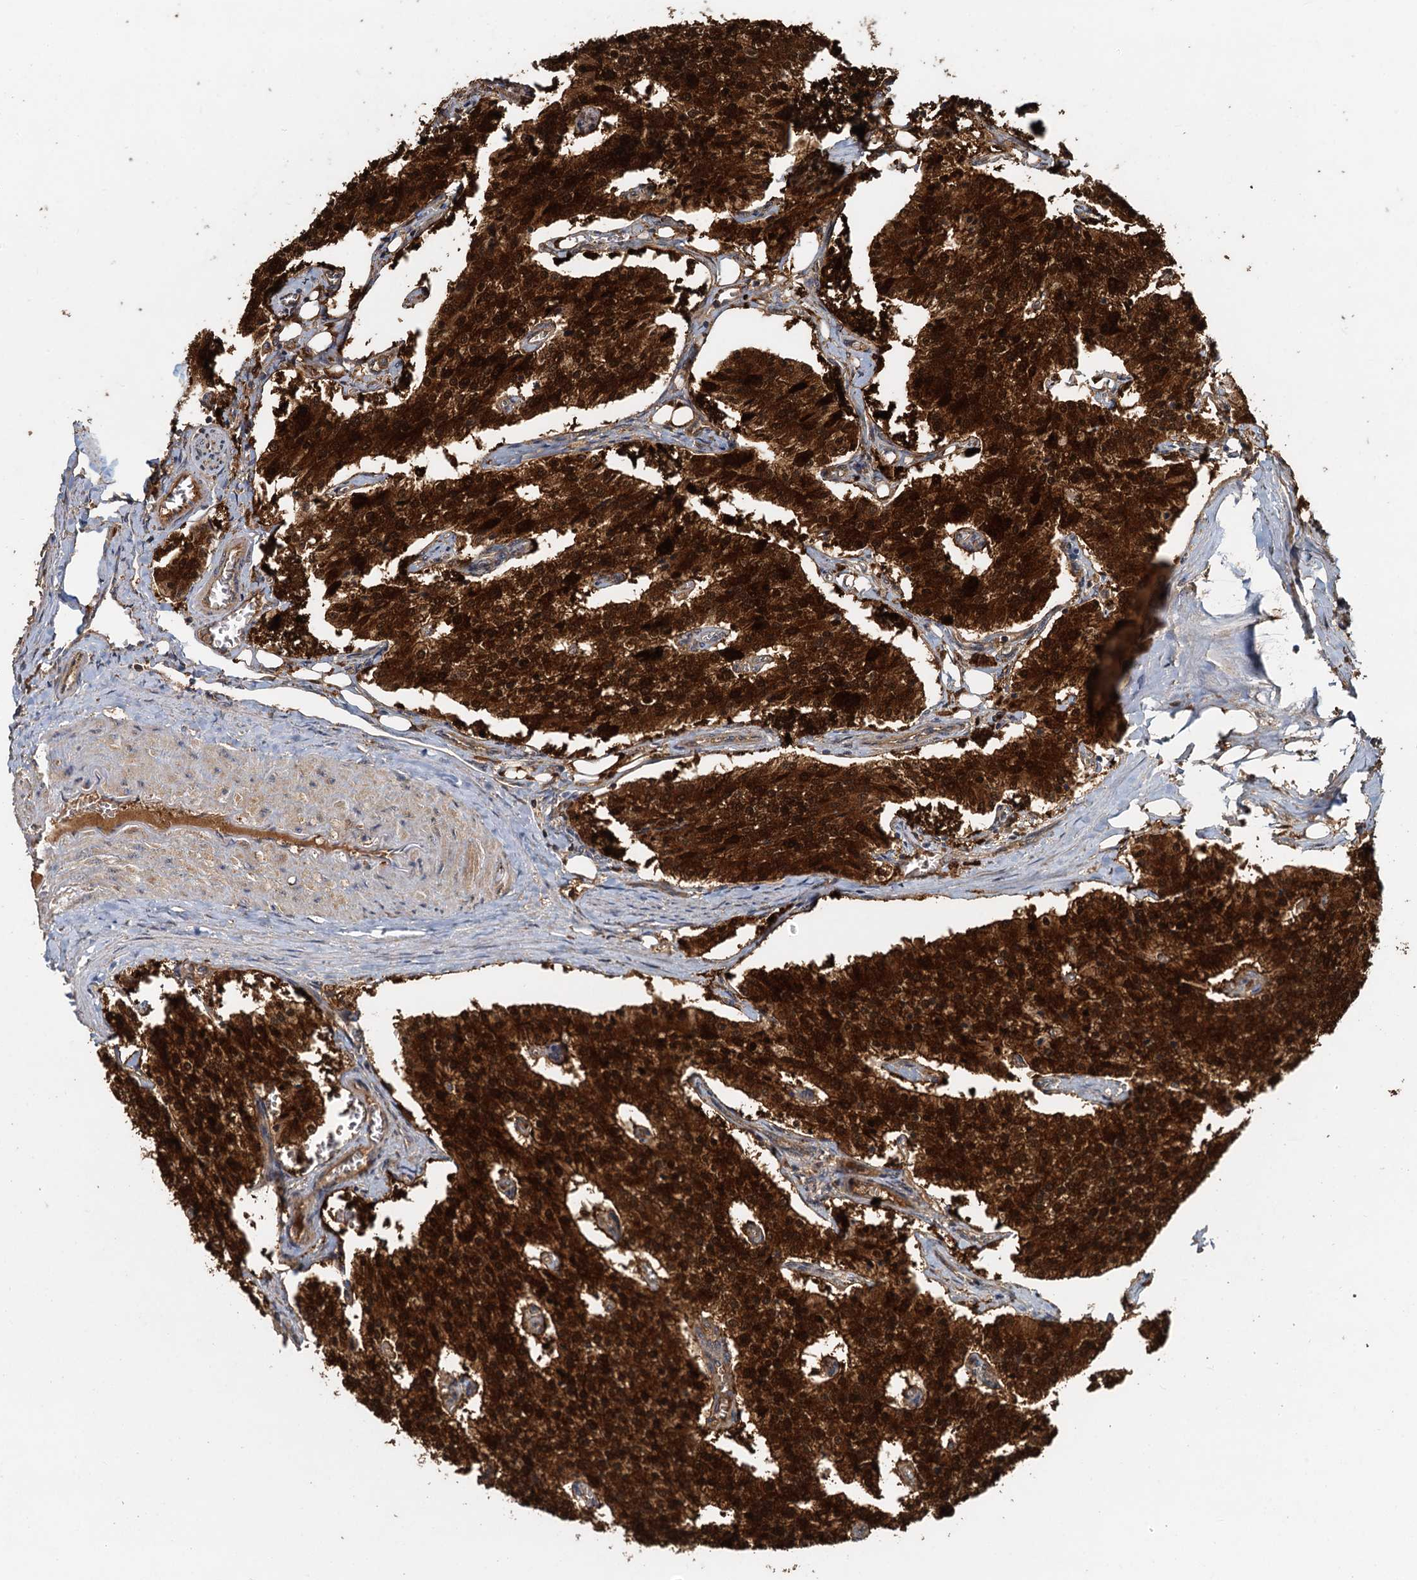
{"staining": {"intensity": "strong", "quantity": ">75%", "location": "cytoplasmic/membranous,nuclear"}, "tissue": "carcinoid", "cell_type": "Tumor cells", "image_type": "cancer", "snomed": [{"axis": "morphology", "description": "Carcinoid, malignant, NOS"}, {"axis": "topography", "description": "Colon"}], "caption": "Malignant carcinoid stained with a protein marker displays strong staining in tumor cells.", "gene": "HYI", "patient": {"sex": "female", "age": 52}}